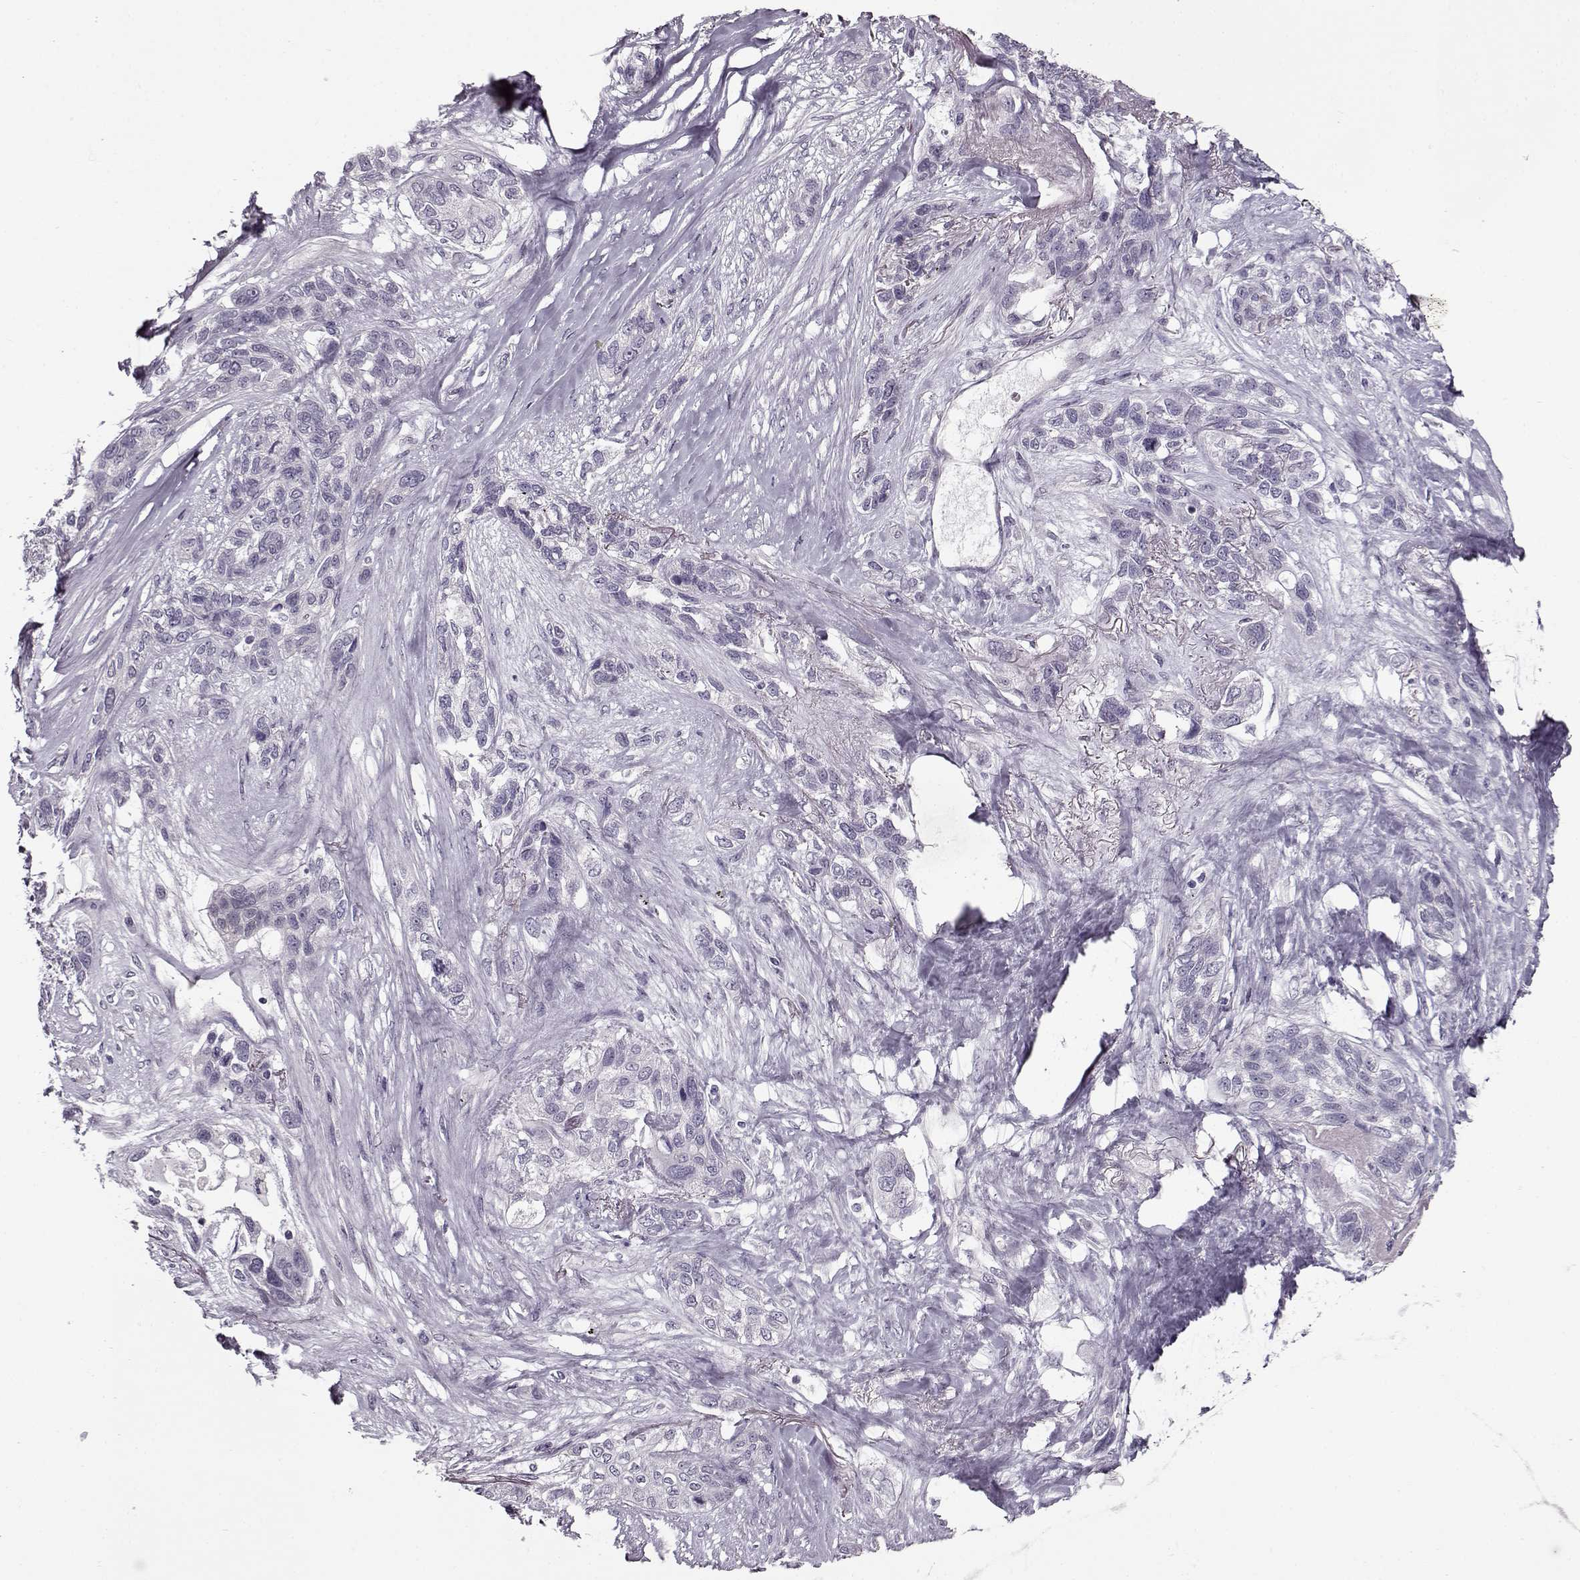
{"staining": {"intensity": "negative", "quantity": "none", "location": "none"}, "tissue": "lung cancer", "cell_type": "Tumor cells", "image_type": "cancer", "snomed": [{"axis": "morphology", "description": "Squamous cell carcinoma, NOS"}, {"axis": "topography", "description": "Lung"}], "caption": "This is an immunohistochemistry image of lung cancer. There is no positivity in tumor cells.", "gene": "RP1L1", "patient": {"sex": "female", "age": 70}}